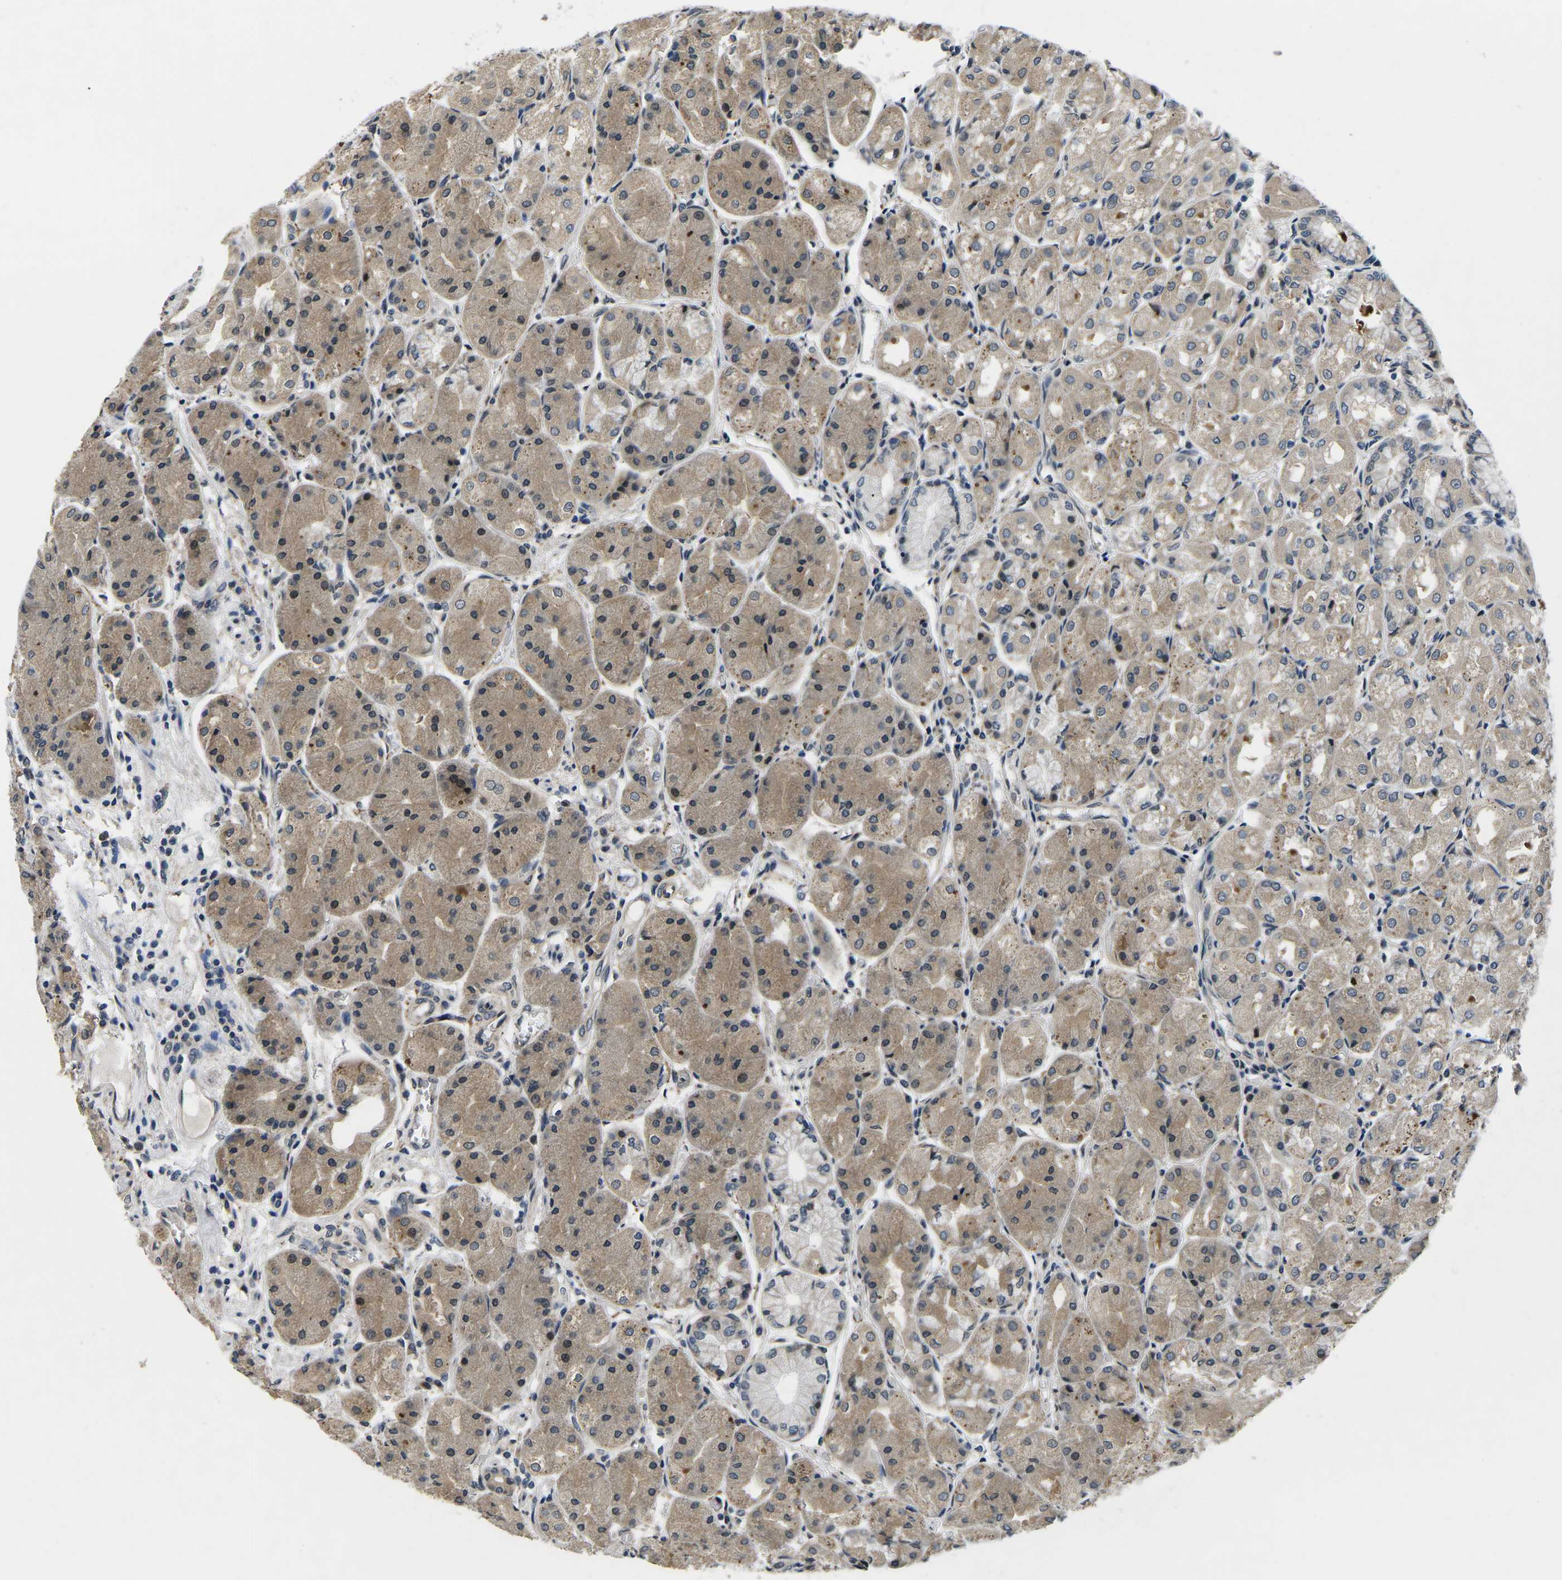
{"staining": {"intensity": "moderate", "quantity": ">75%", "location": "cytoplasmic/membranous,nuclear"}, "tissue": "stomach", "cell_type": "Glandular cells", "image_type": "normal", "snomed": [{"axis": "morphology", "description": "Normal tissue, NOS"}, {"axis": "topography", "description": "Stomach, upper"}], "caption": "Glandular cells show medium levels of moderate cytoplasmic/membranous,nuclear expression in about >75% of cells in normal human stomach. Immunohistochemistry (ihc) stains the protein in brown and the nuclei are stained blue.", "gene": "SNX10", "patient": {"sex": "male", "age": 72}}